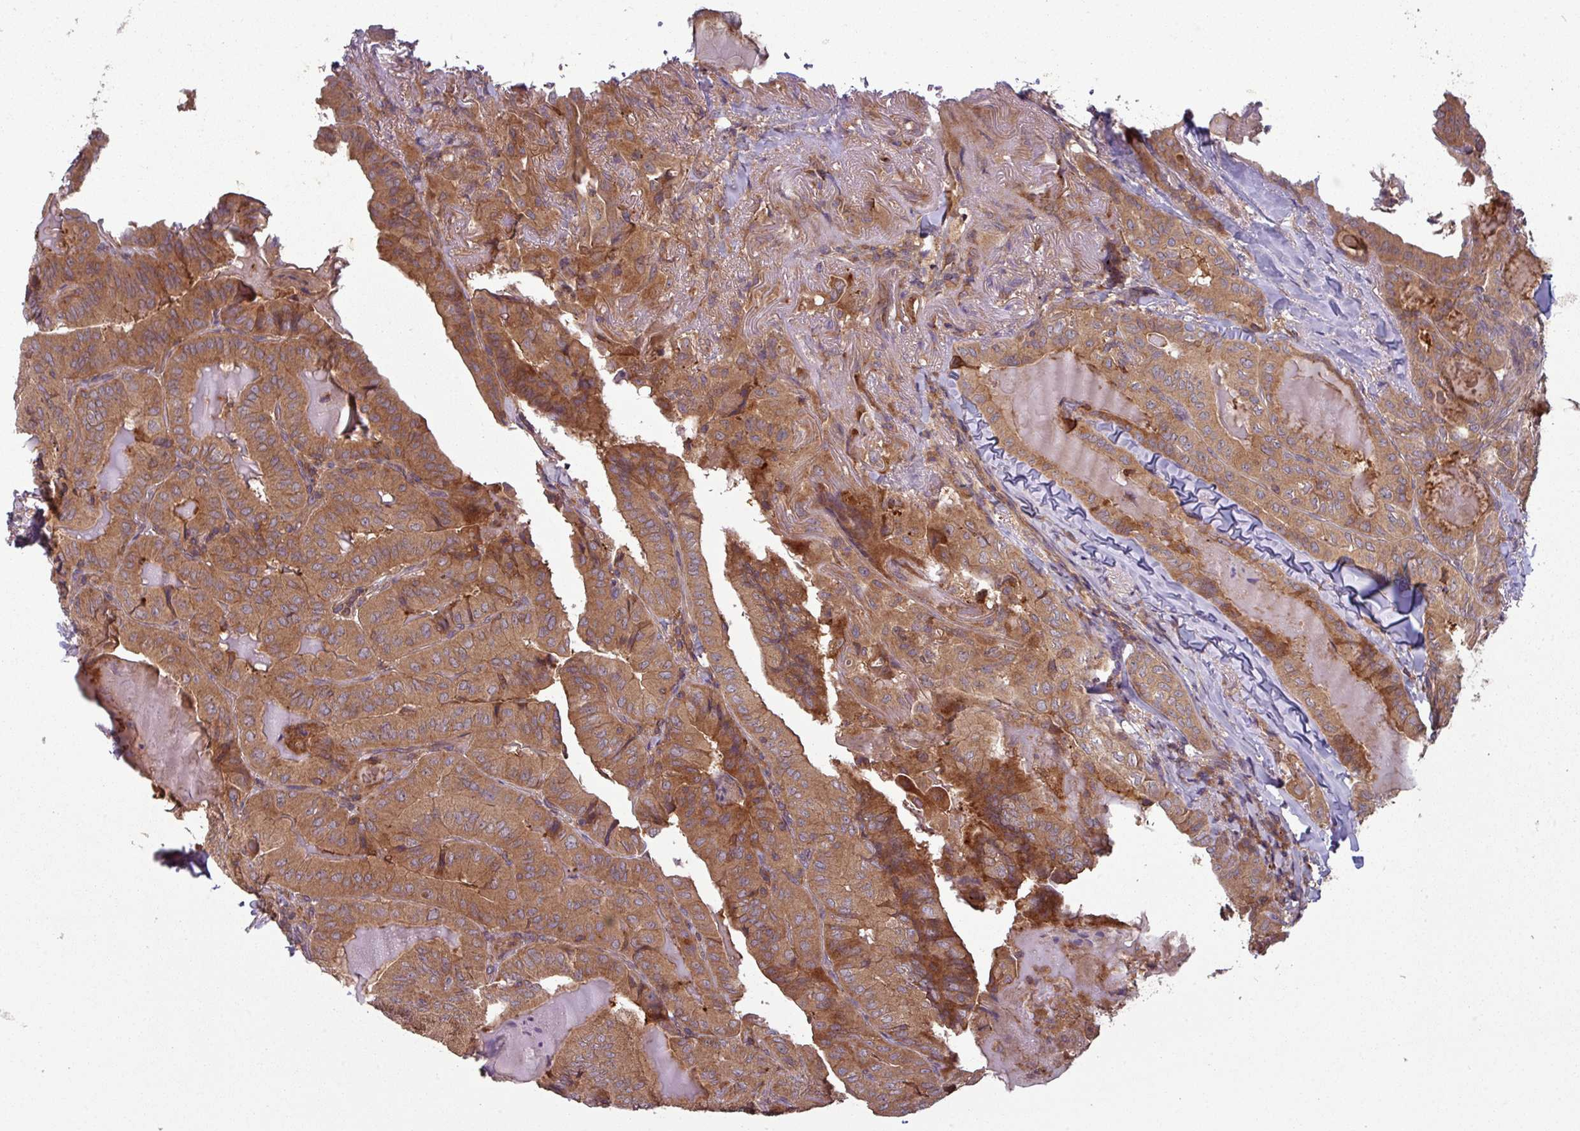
{"staining": {"intensity": "moderate", "quantity": ">75%", "location": "cytoplasmic/membranous"}, "tissue": "thyroid cancer", "cell_type": "Tumor cells", "image_type": "cancer", "snomed": [{"axis": "morphology", "description": "Papillary adenocarcinoma, NOS"}, {"axis": "topography", "description": "Thyroid gland"}], "caption": "Protein positivity by IHC reveals moderate cytoplasmic/membranous staining in about >75% of tumor cells in thyroid papillary adenocarcinoma.", "gene": "GSKIP", "patient": {"sex": "female", "age": 68}}